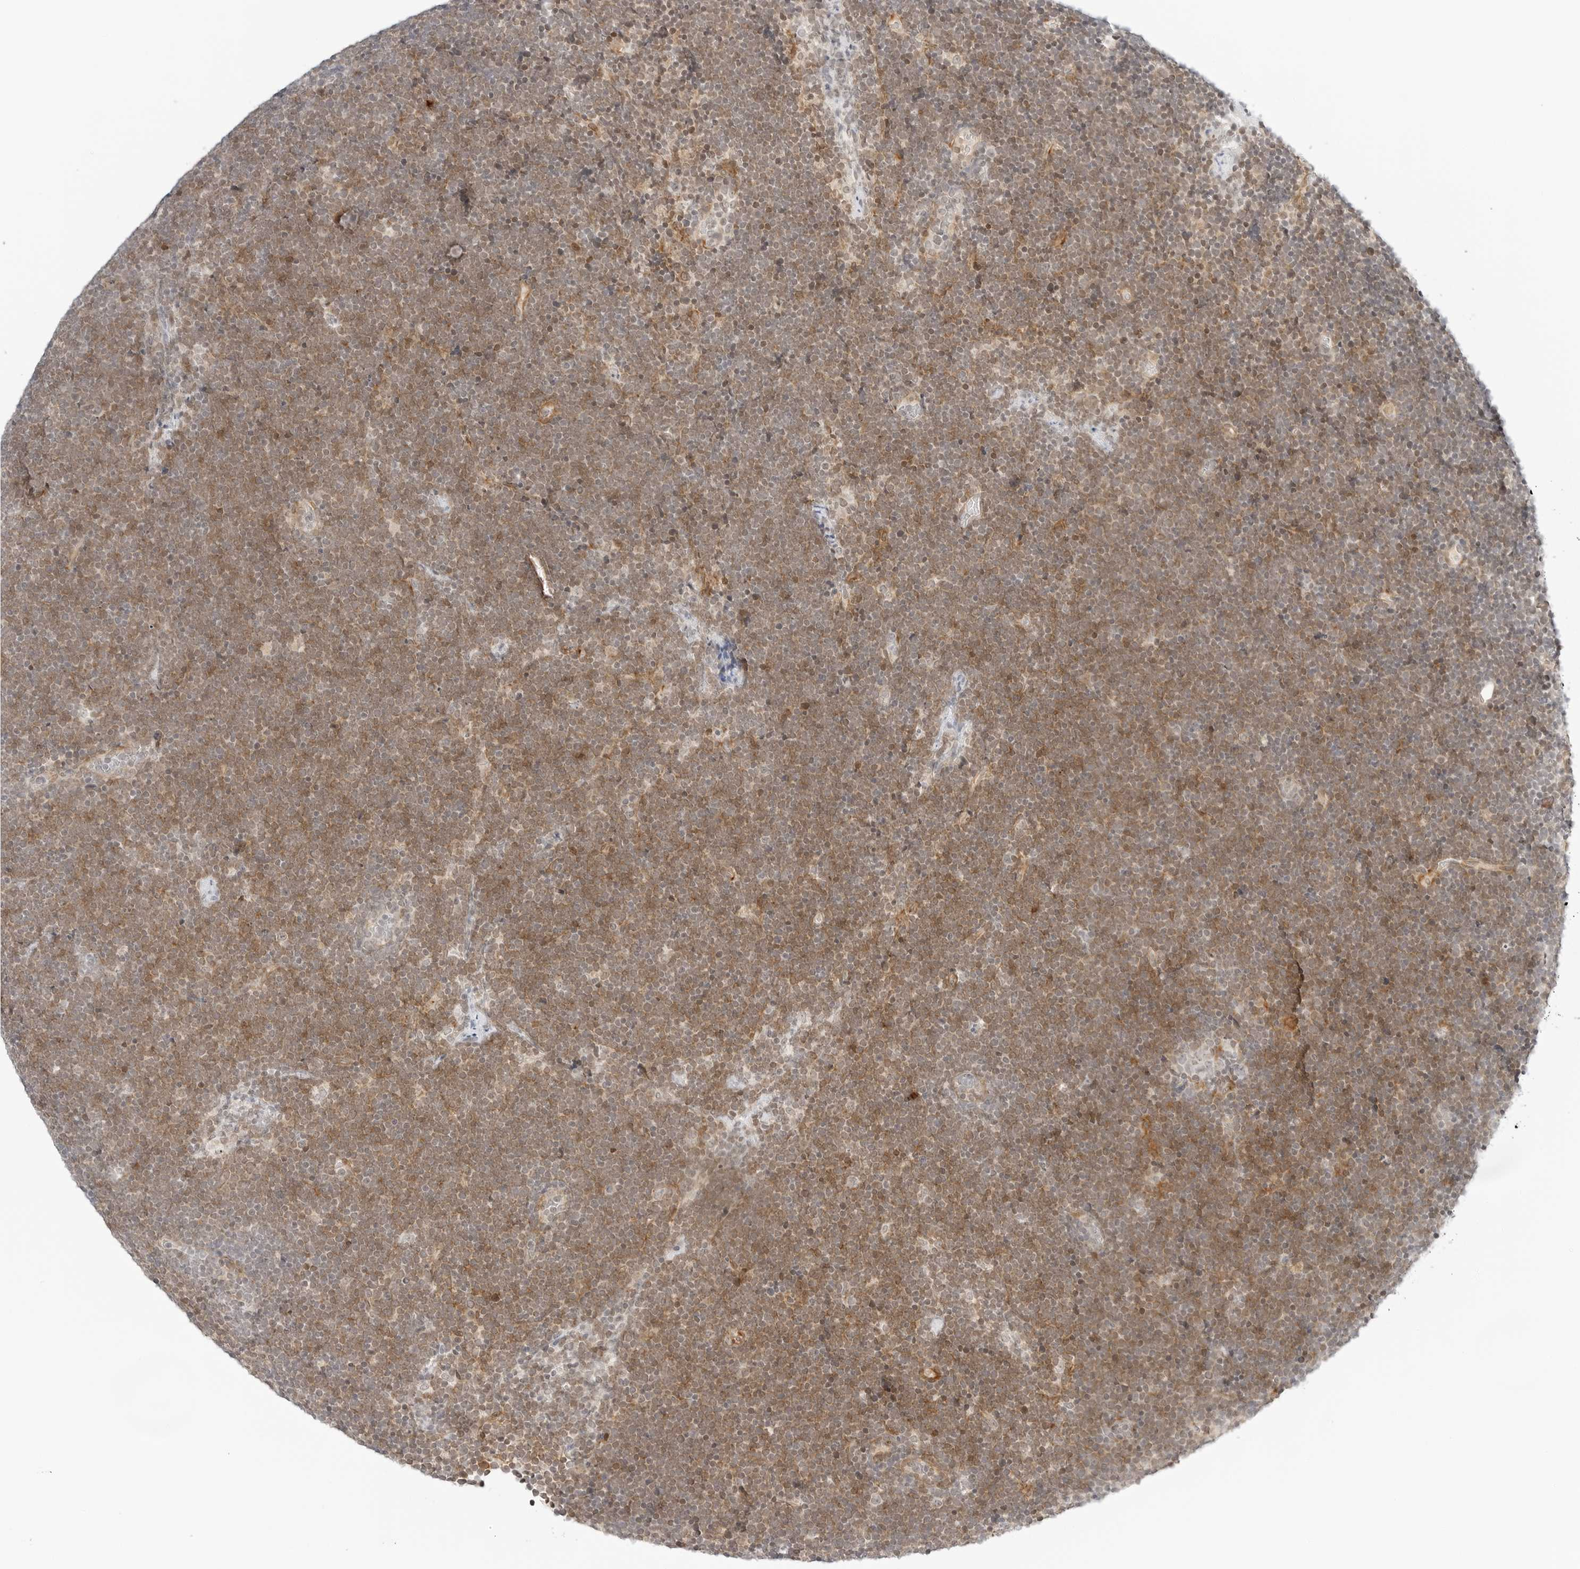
{"staining": {"intensity": "moderate", "quantity": ">75%", "location": "cytoplasmic/membranous"}, "tissue": "lymphoma", "cell_type": "Tumor cells", "image_type": "cancer", "snomed": [{"axis": "morphology", "description": "Malignant lymphoma, non-Hodgkin's type, High grade"}, {"axis": "topography", "description": "Lymph node"}], "caption": "Malignant lymphoma, non-Hodgkin's type (high-grade) stained with a protein marker exhibits moderate staining in tumor cells.", "gene": "NEO1", "patient": {"sex": "male", "age": 13}}